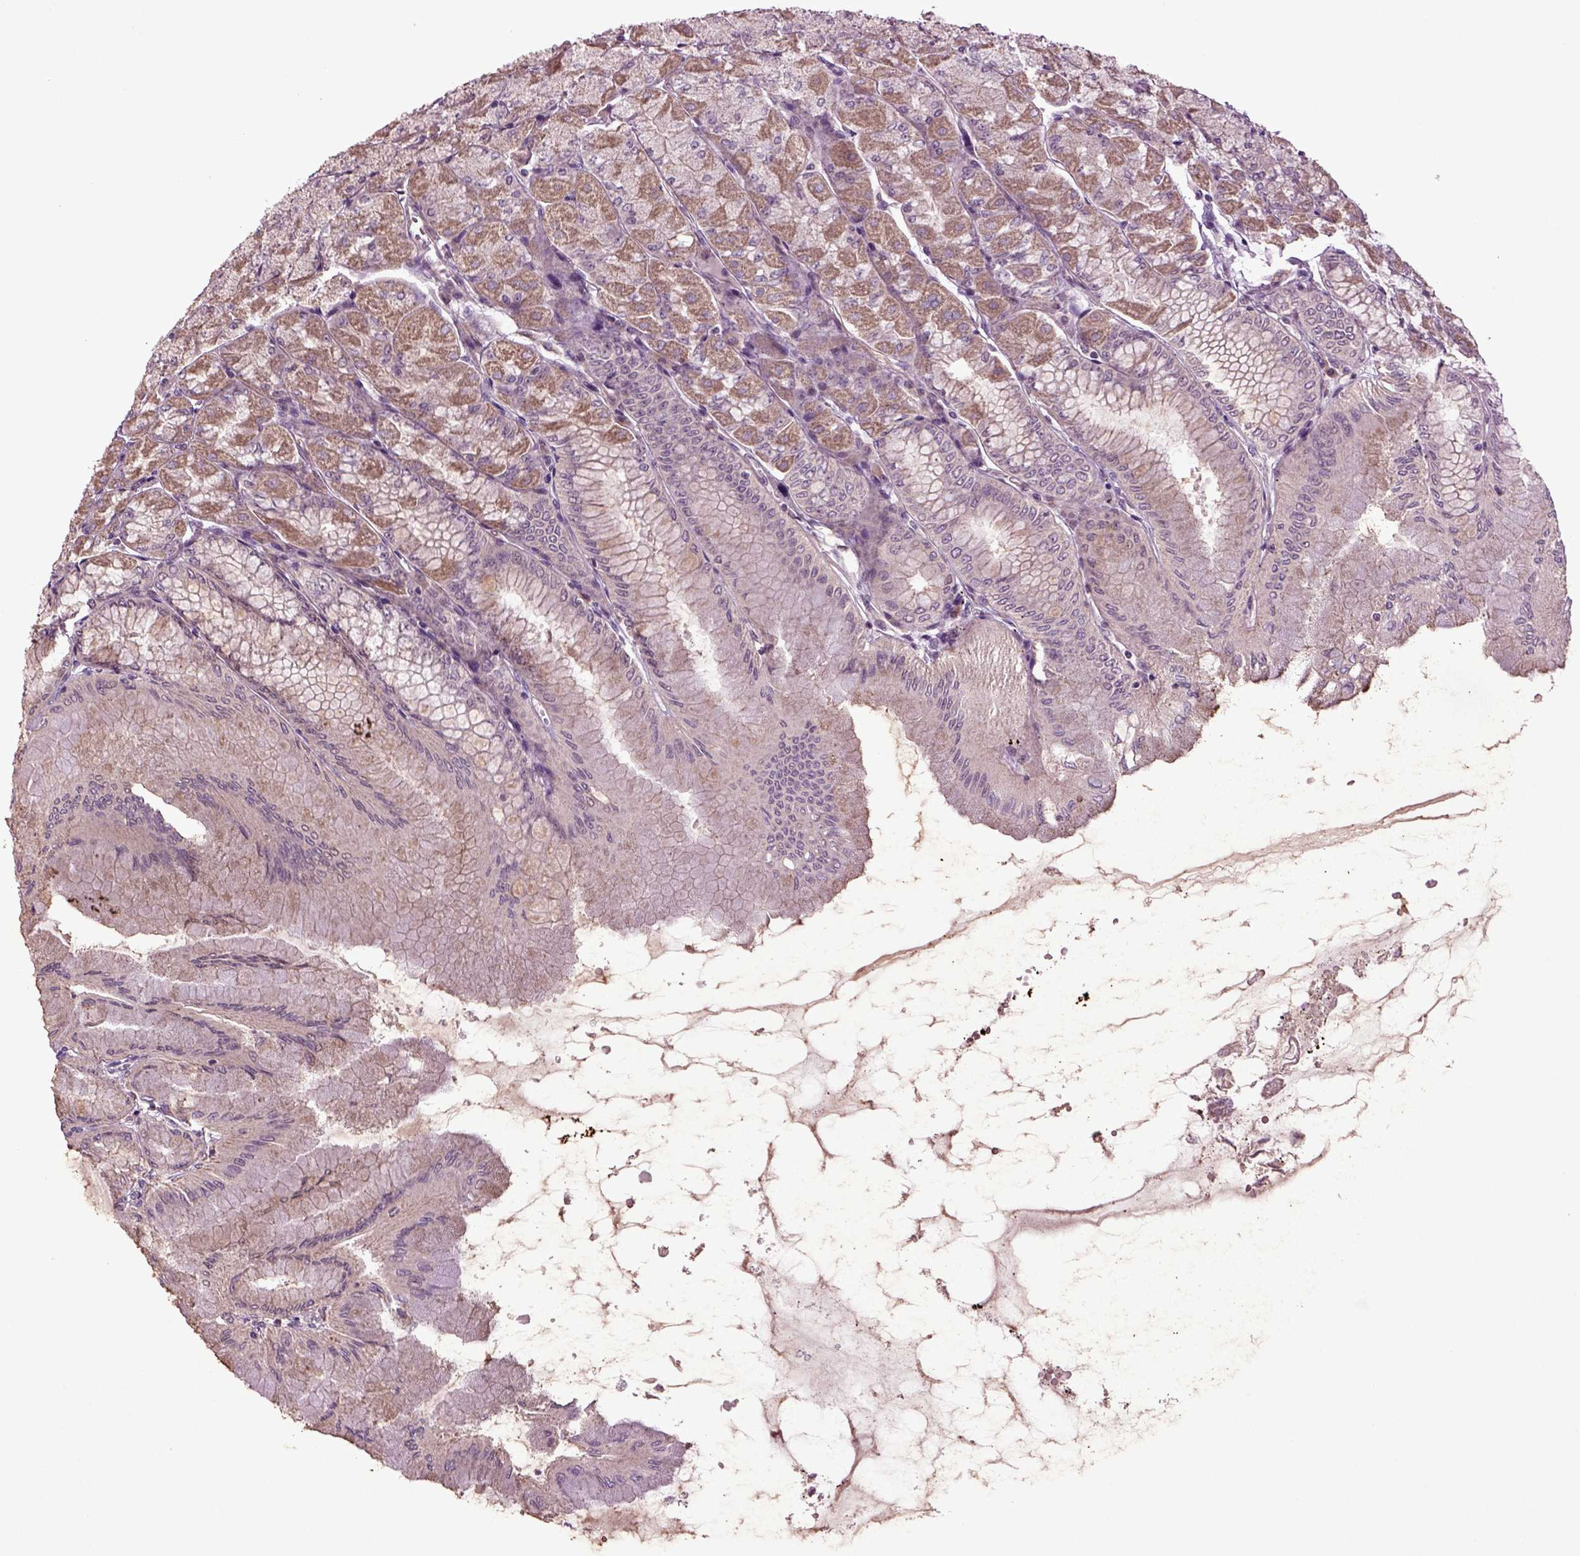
{"staining": {"intensity": "moderate", "quantity": "25%-75%", "location": "cytoplasmic/membranous"}, "tissue": "stomach", "cell_type": "Glandular cells", "image_type": "normal", "snomed": [{"axis": "morphology", "description": "Normal tissue, NOS"}, {"axis": "topography", "description": "Stomach, upper"}], "caption": "A photomicrograph of stomach stained for a protein shows moderate cytoplasmic/membranous brown staining in glandular cells.", "gene": "HAGHL", "patient": {"sex": "male", "age": 60}}